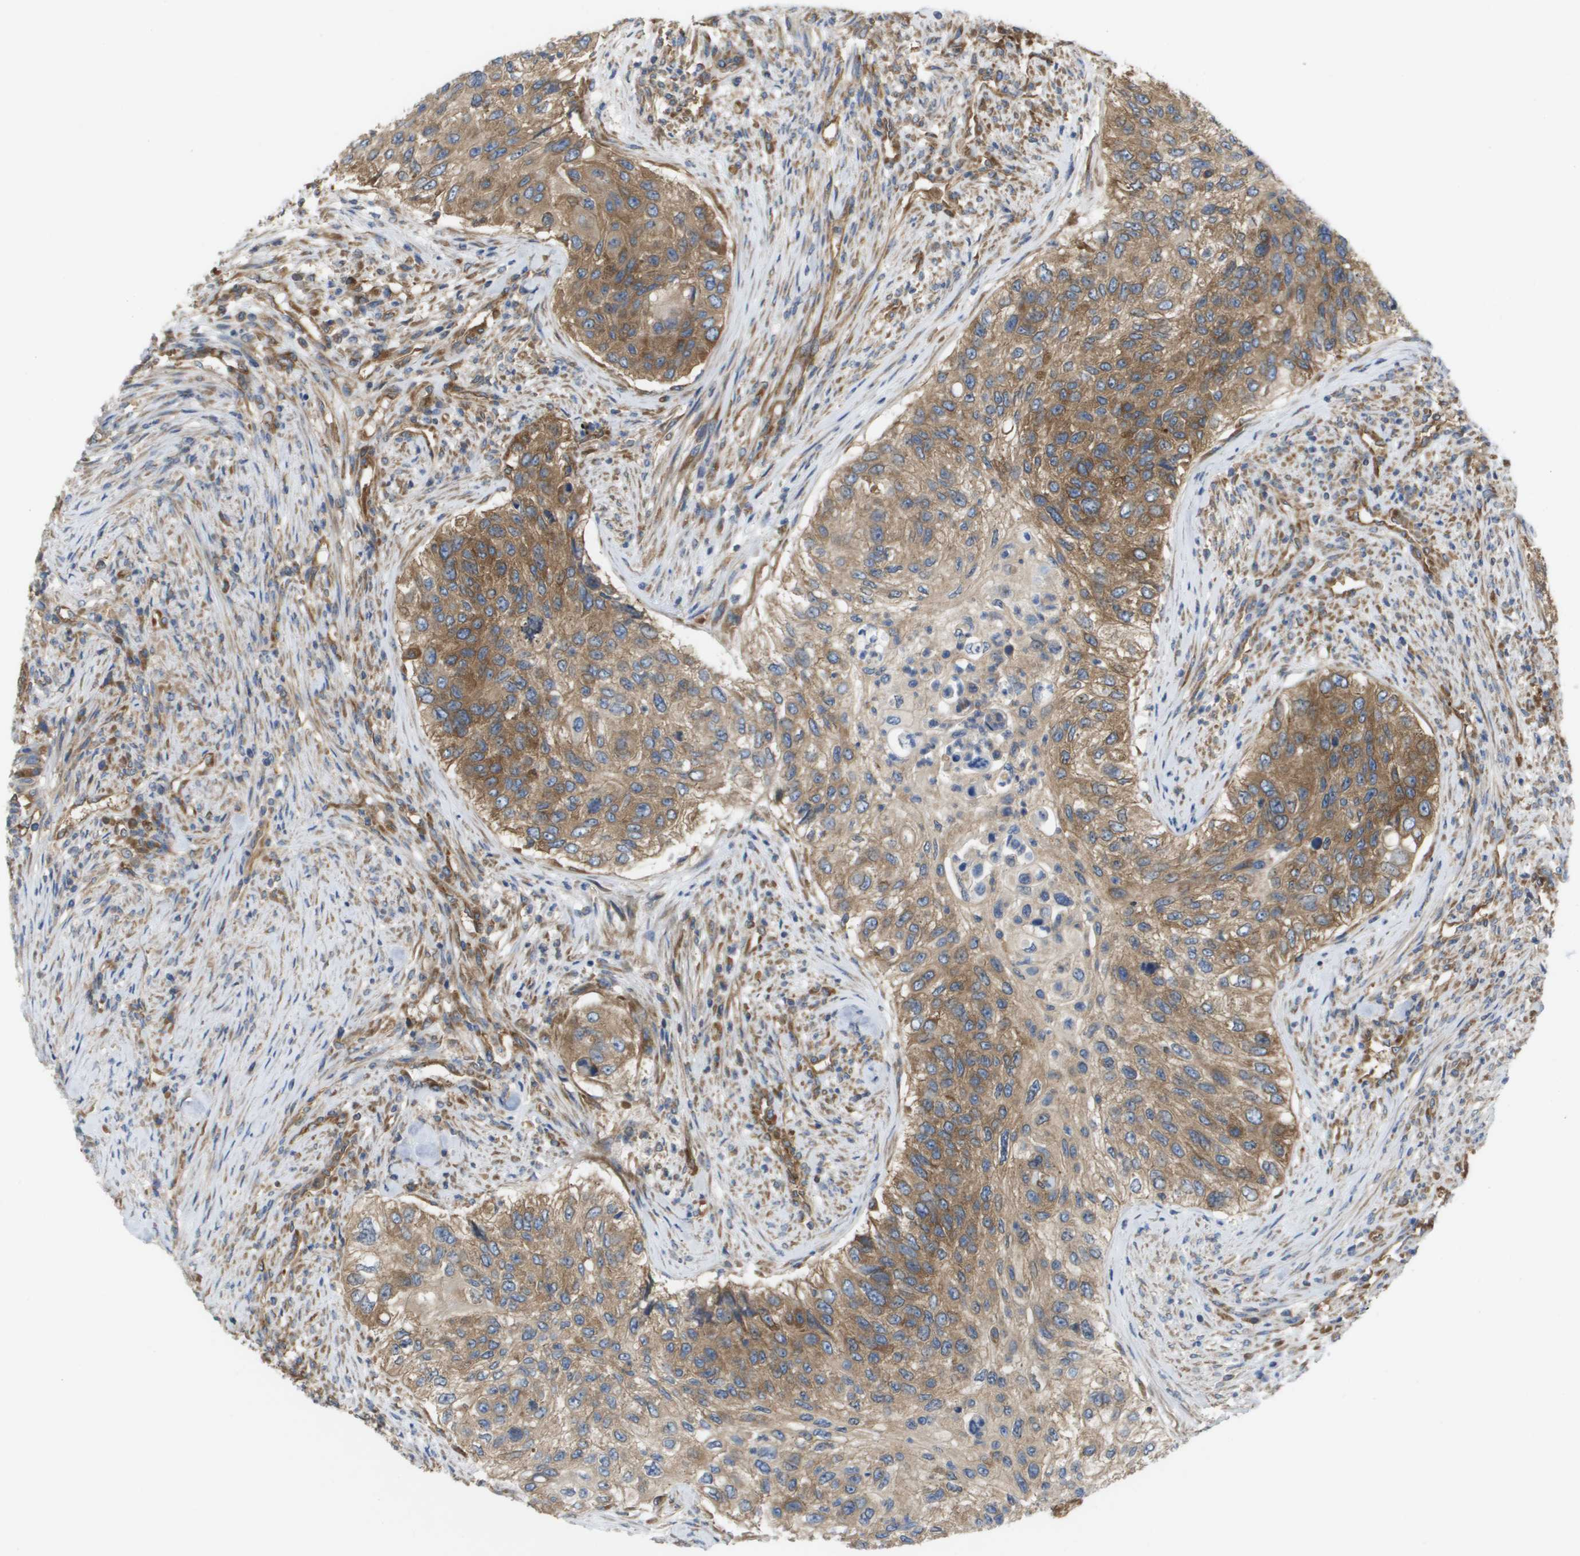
{"staining": {"intensity": "moderate", "quantity": ">75%", "location": "cytoplasmic/membranous"}, "tissue": "urothelial cancer", "cell_type": "Tumor cells", "image_type": "cancer", "snomed": [{"axis": "morphology", "description": "Urothelial carcinoma, High grade"}, {"axis": "topography", "description": "Urinary bladder"}], "caption": "Moderate cytoplasmic/membranous protein positivity is present in approximately >75% of tumor cells in urothelial cancer.", "gene": "EIF4G2", "patient": {"sex": "female", "age": 60}}